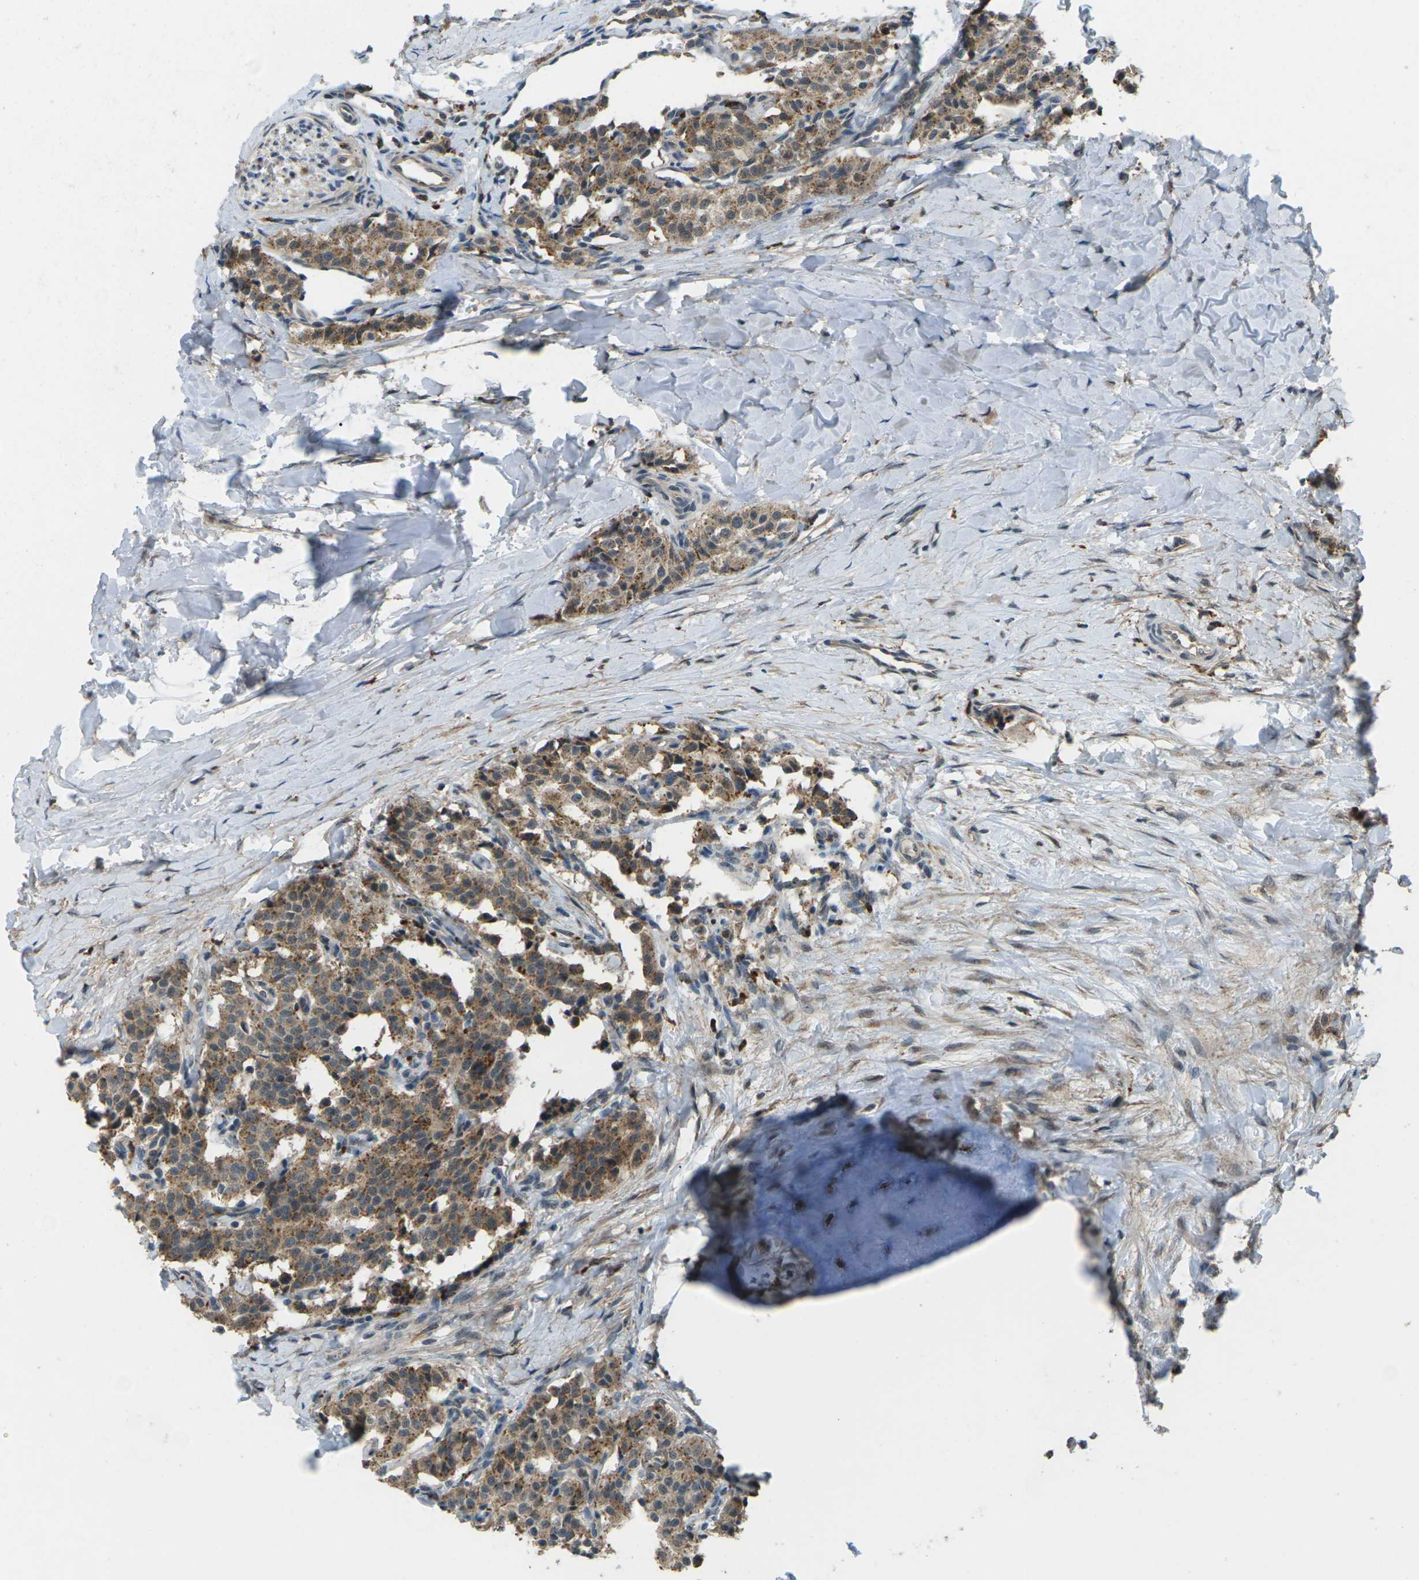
{"staining": {"intensity": "moderate", "quantity": ">75%", "location": "cytoplasmic/membranous"}, "tissue": "carcinoid", "cell_type": "Tumor cells", "image_type": "cancer", "snomed": [{"axis": "morphology", "description": "Carcinoid, malignant, NOS"}, {"axis": "topography", "description": "Lung"}], "caption": "An IHC image of neoplastic tissue is shown. Protein staining in brown highlights moderate cytoplasmic/membranous positivity in carcinoid within tumor cells.", "gene": "SLC31A2", "patient": {"sex": "male", "age": 30}}